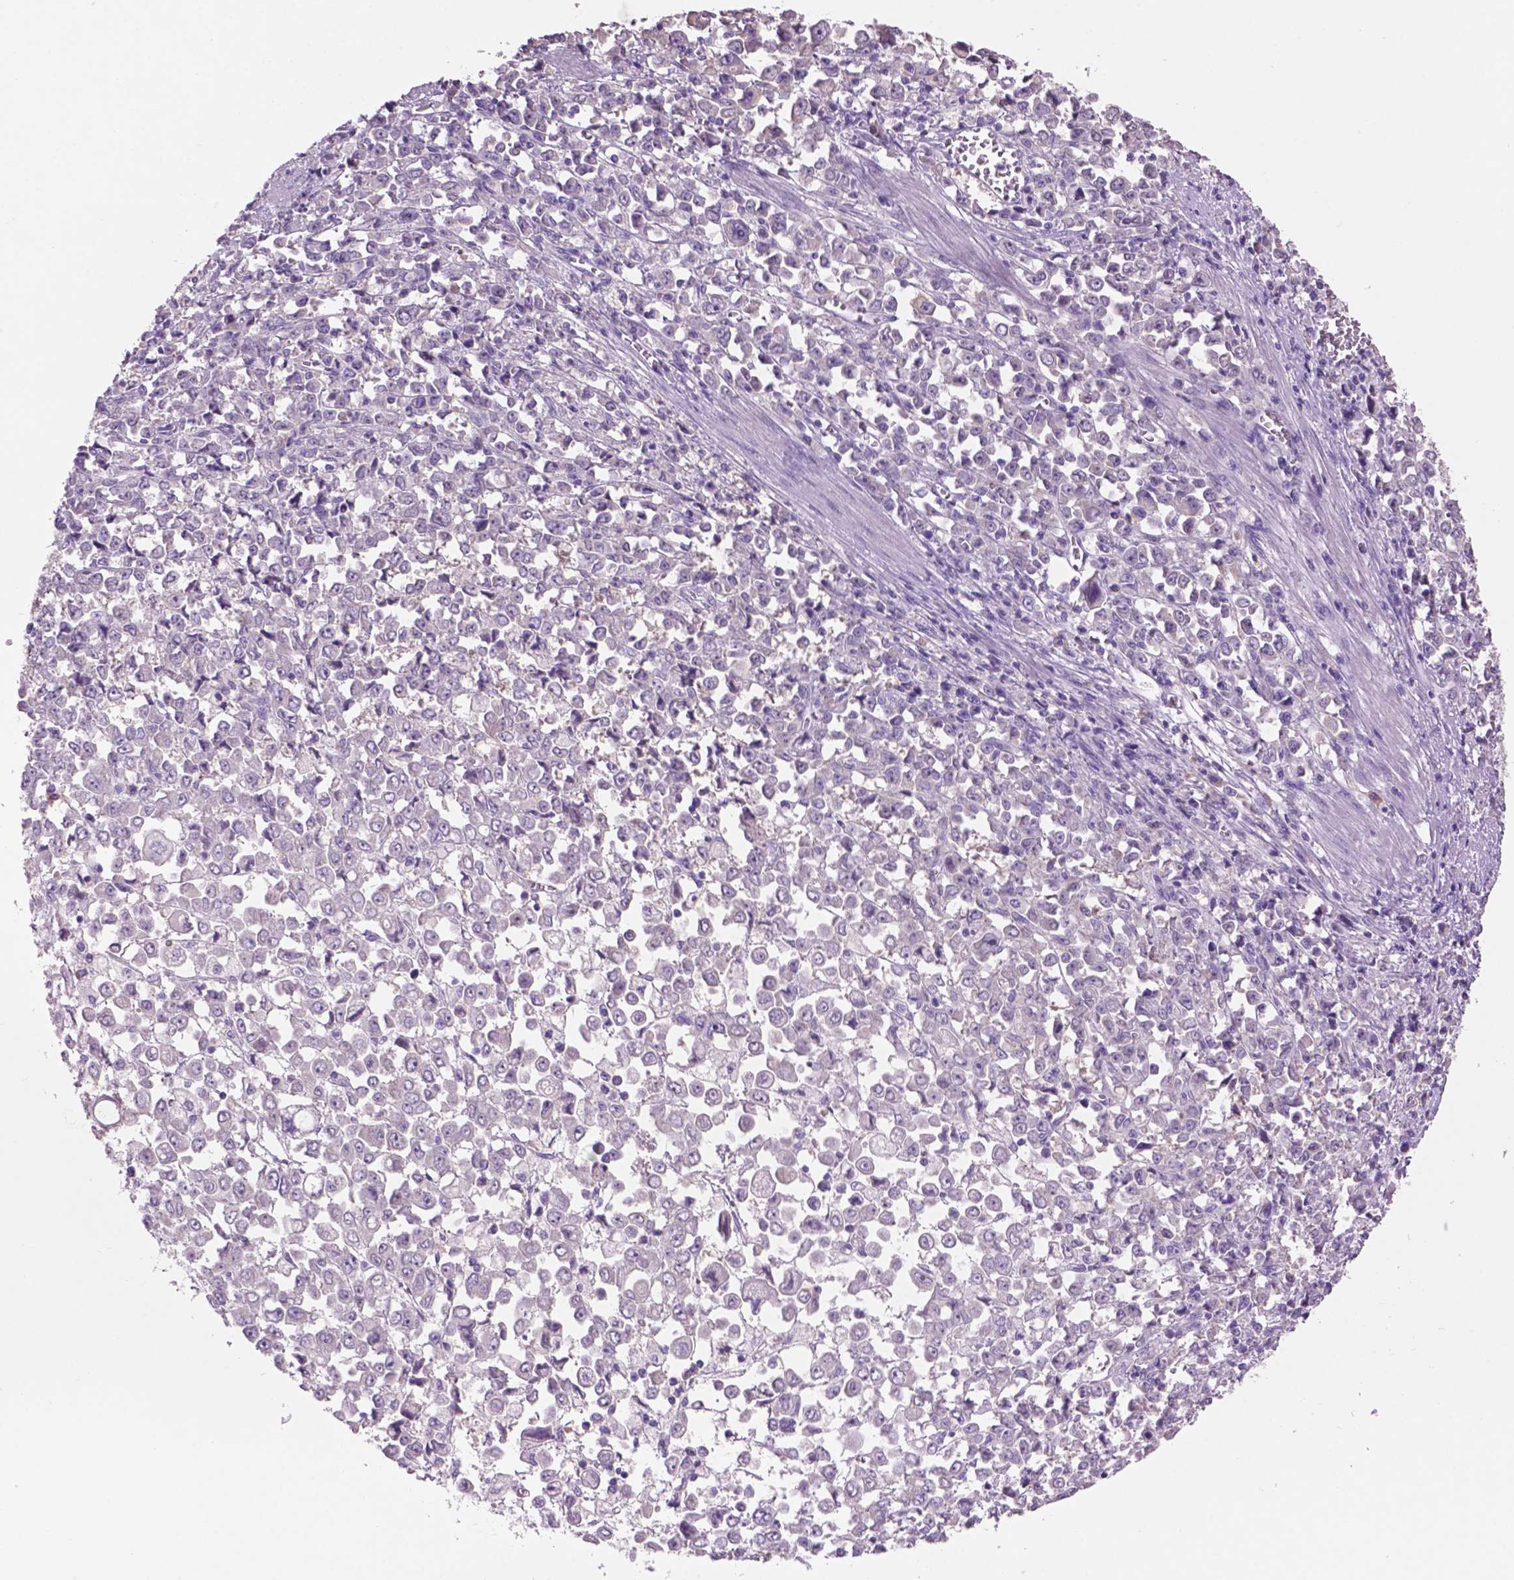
{"staining": {"intensity": "negative", "quantity": "none", "location": "none"}, "tissue": "stomach cancer", "cell_type": "Tumor cells", "image_type": "cancer", "snomed": [{"axis": "morphology", "description": "Adenocarcinoma, NOS"}, {"axis": "topography", "description": "Stomach, upper"}], "caption": "Stomach cancer (adenocarcinoma) was stained to show a protein in brown. There is no significant staining in tumor cells.", "gene": "CRYBA4", "patient": {"sex": "male", "age": 70}}